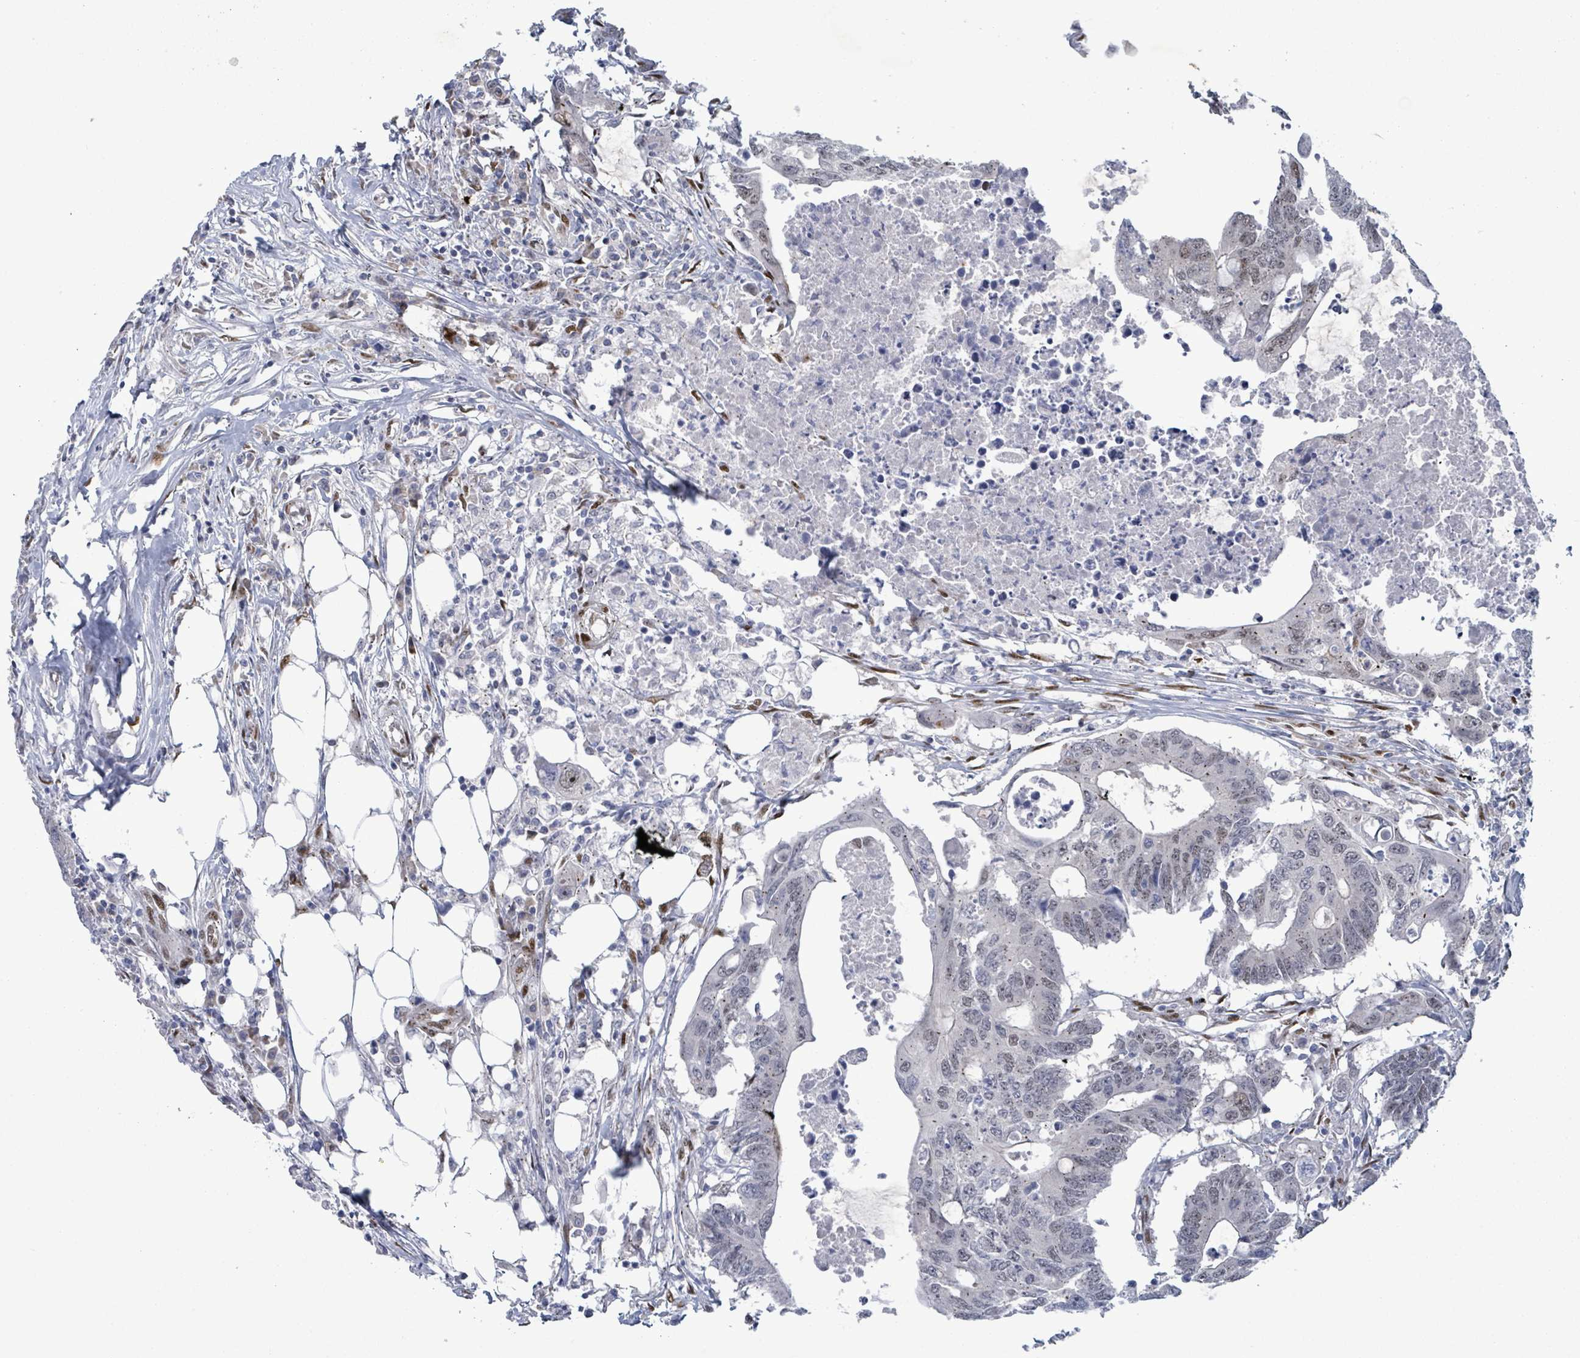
{"staining": {"intensity": "weak", "quantity": "25%-75%", "location": "nuclear"}, "tissue": "colorectal cancer", "cell_type": "Tumor cells", "image_type": "cancer", "snomed": [{"axis": "morphology", "description": "Adenocarcinoma, NOS"}, {"axis": "topography", "description": "Colon"}], "caption": "Tumor cells exhibit low levels of weak nuclear expression in about 25%-75% of cells in human adenocarcinoma (colorectal).", "gene": "TUSC1", "patient": {"sex": "male", "age": 71}}